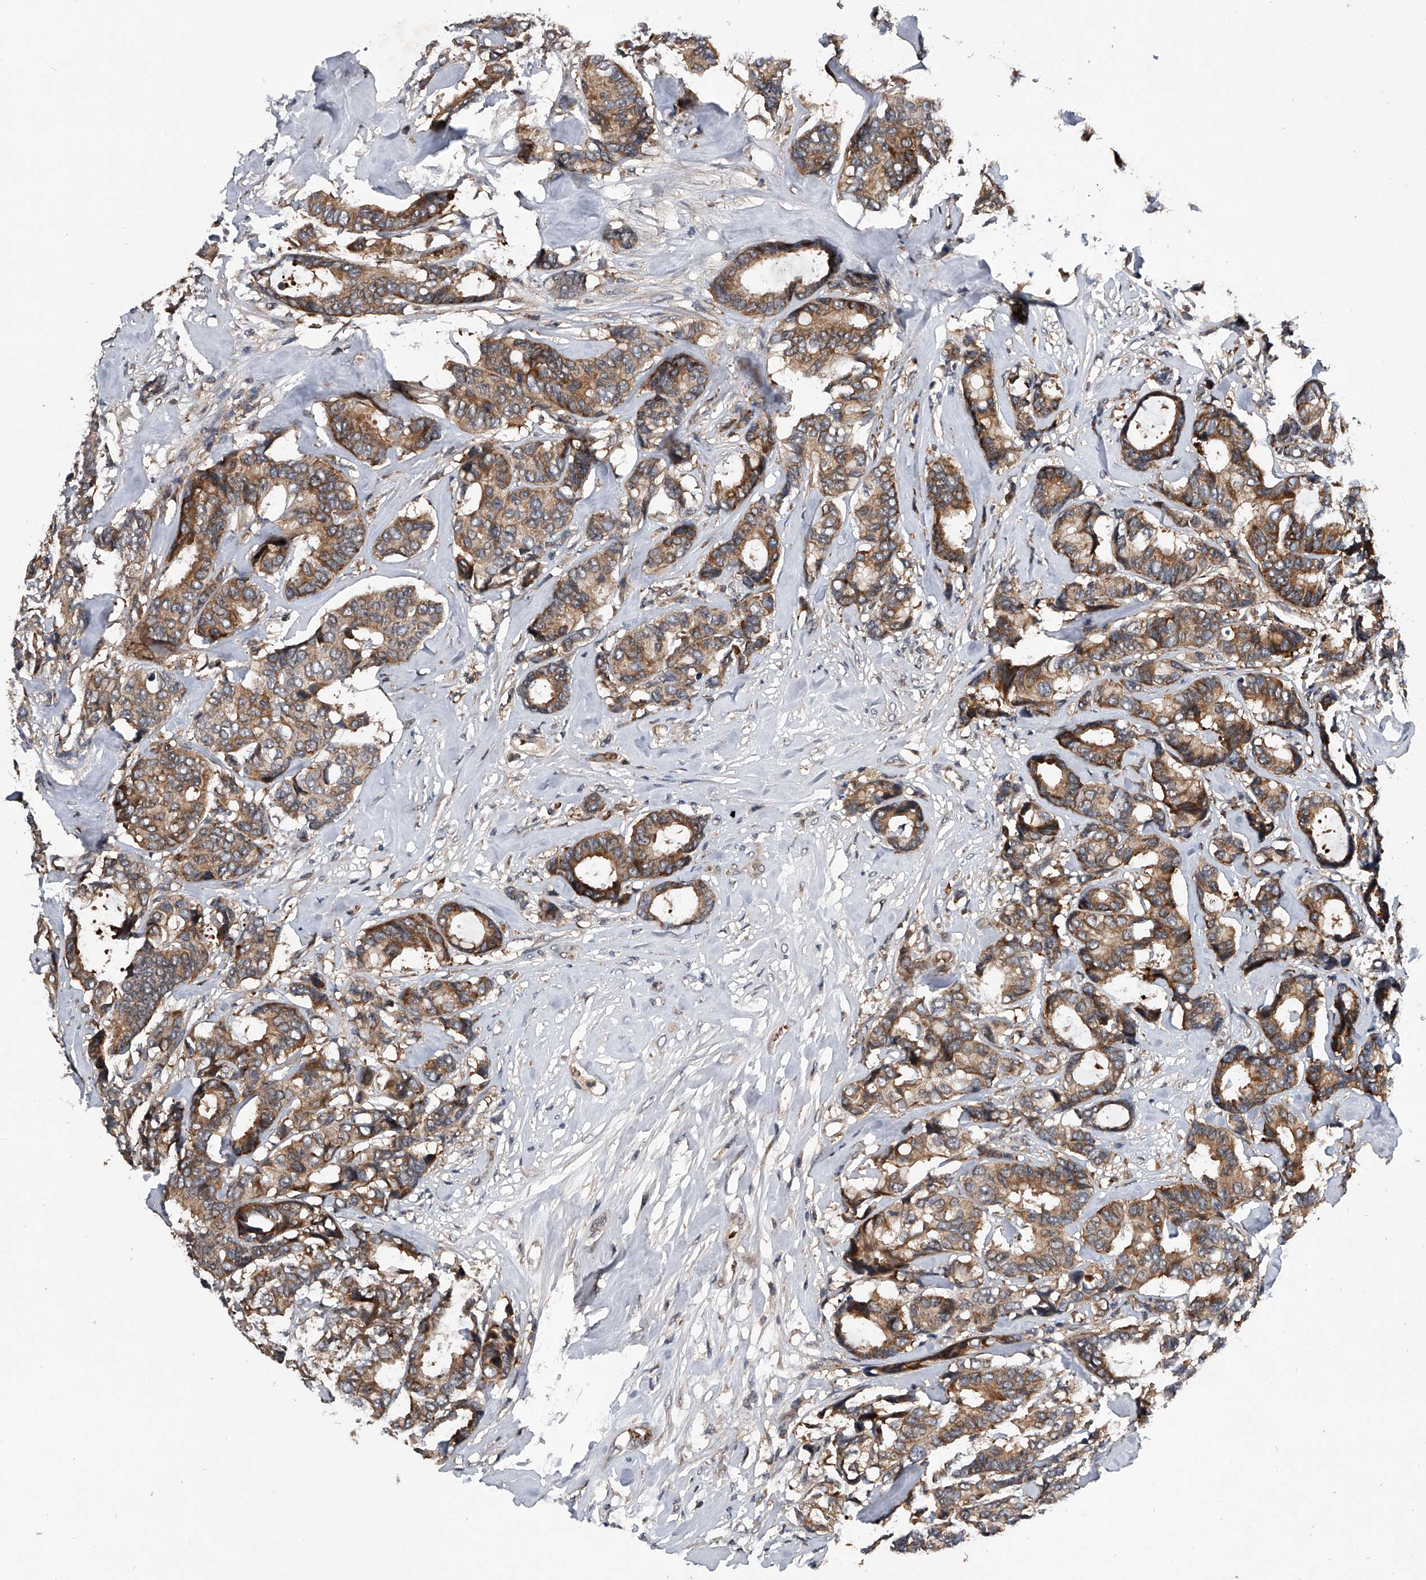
{"staining": {"intensity": "moderate", "quantity": ">75%", "location": "cytoplasmic/membranous"}, "tissue": "breast cancer", "cell_type": "Tumor cells", "image_type": "cancer", "snomed": [{"axis": "morphology", "description": "Duct carcinoma"}, {"axis": "topography", "description": "Breast"}], "caption": "High-power microscopy captured an IHC image of infiltrating ductal carcinoma (breast), revealing moderate cytoplasmic/membranous expression in about >75% of tumor cells.", "gene": "ZNF30", "patient": {"sex": "female", "age": 87}}